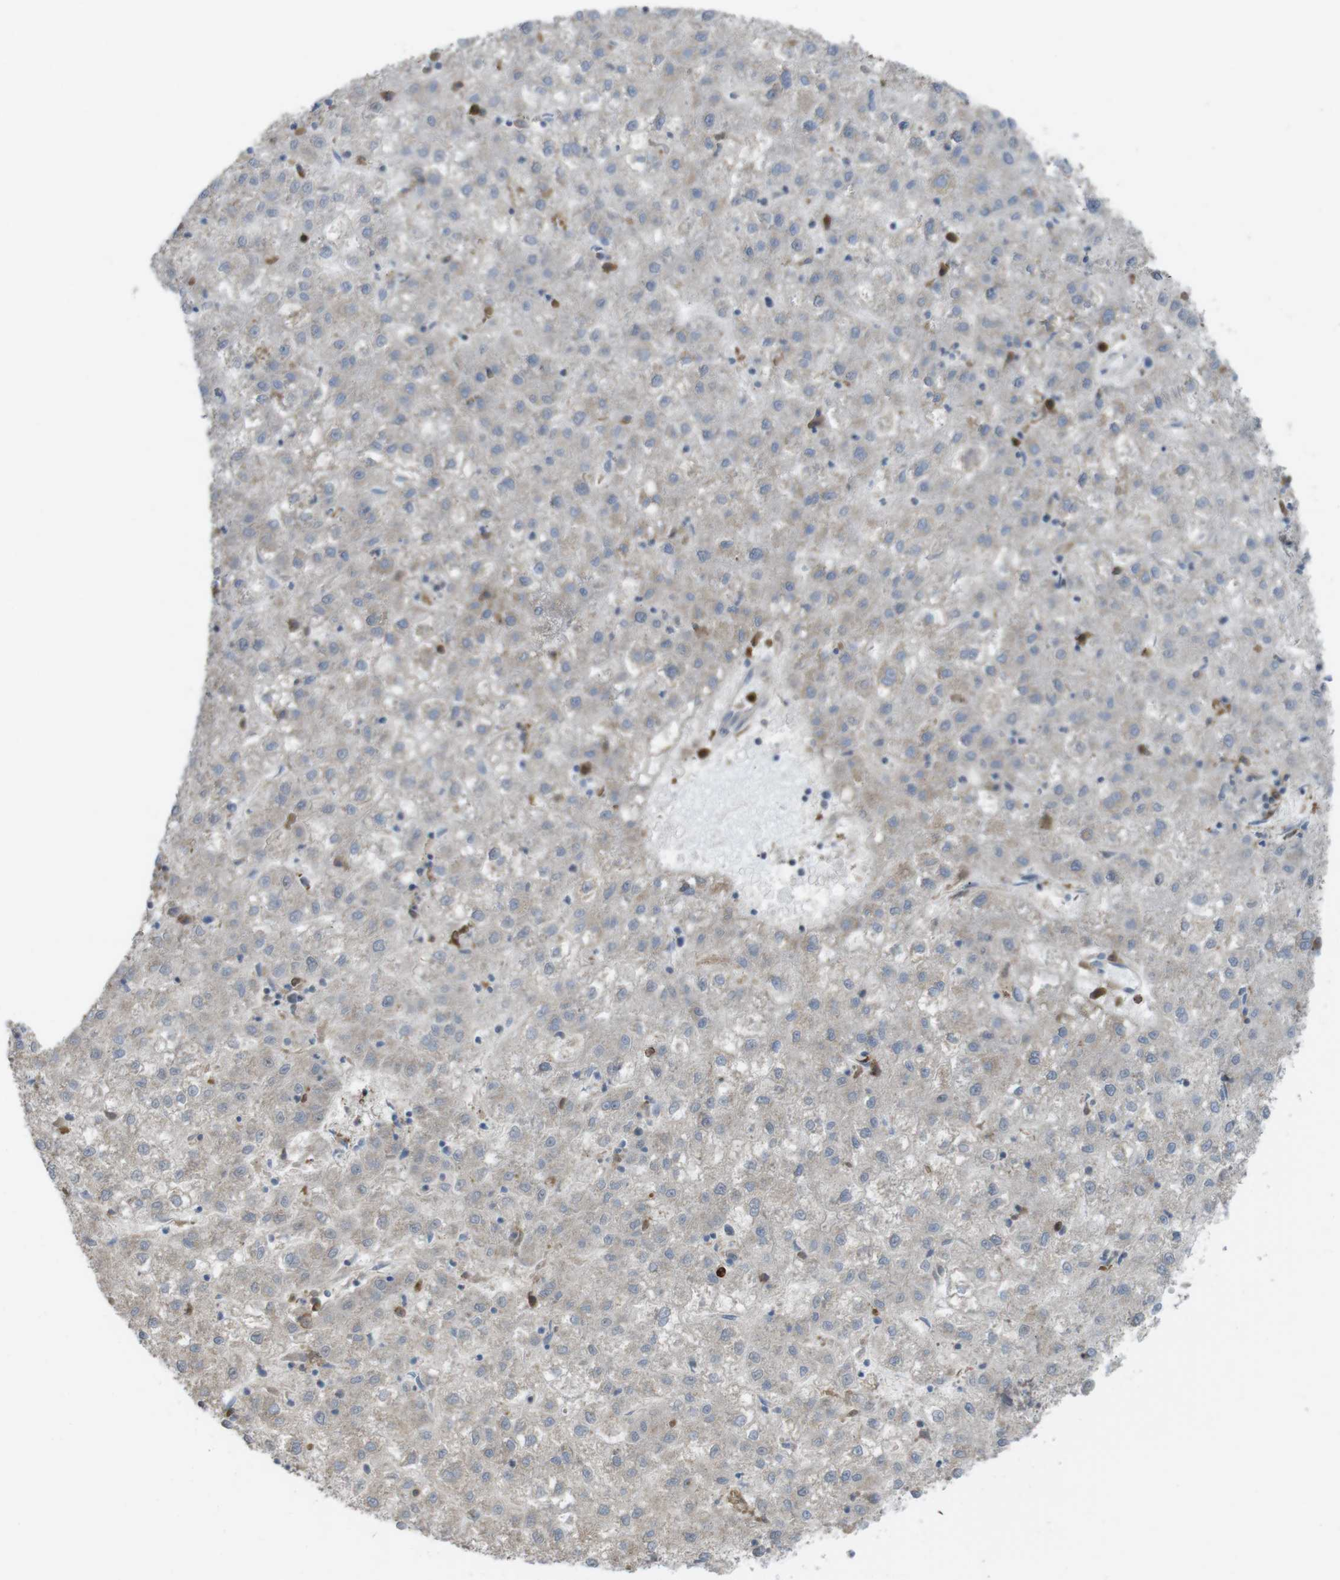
{"staining": {"intensity": "negative", "quantity": "none", "location": "none"}, "tissue": "liver cancer", "cell_type": "Tumor cells", "image_type": "cancer", "snomed": [{"axis": "morphology", "description": "Carcinoma, Hepatocellular, NOS"}, {"axis": "topography", "description": "Liver"}], "caption": "The photomicrograph demonstrates no staining of tumor cells in liver cancer. The staining is performed using DAB (3,3'-diaminobenzidine) brown chromogen with nuclei counter-stained in using hematoxylin.", "gene": "PRKCD", "patient": {"sex": "male", "age": 72}}